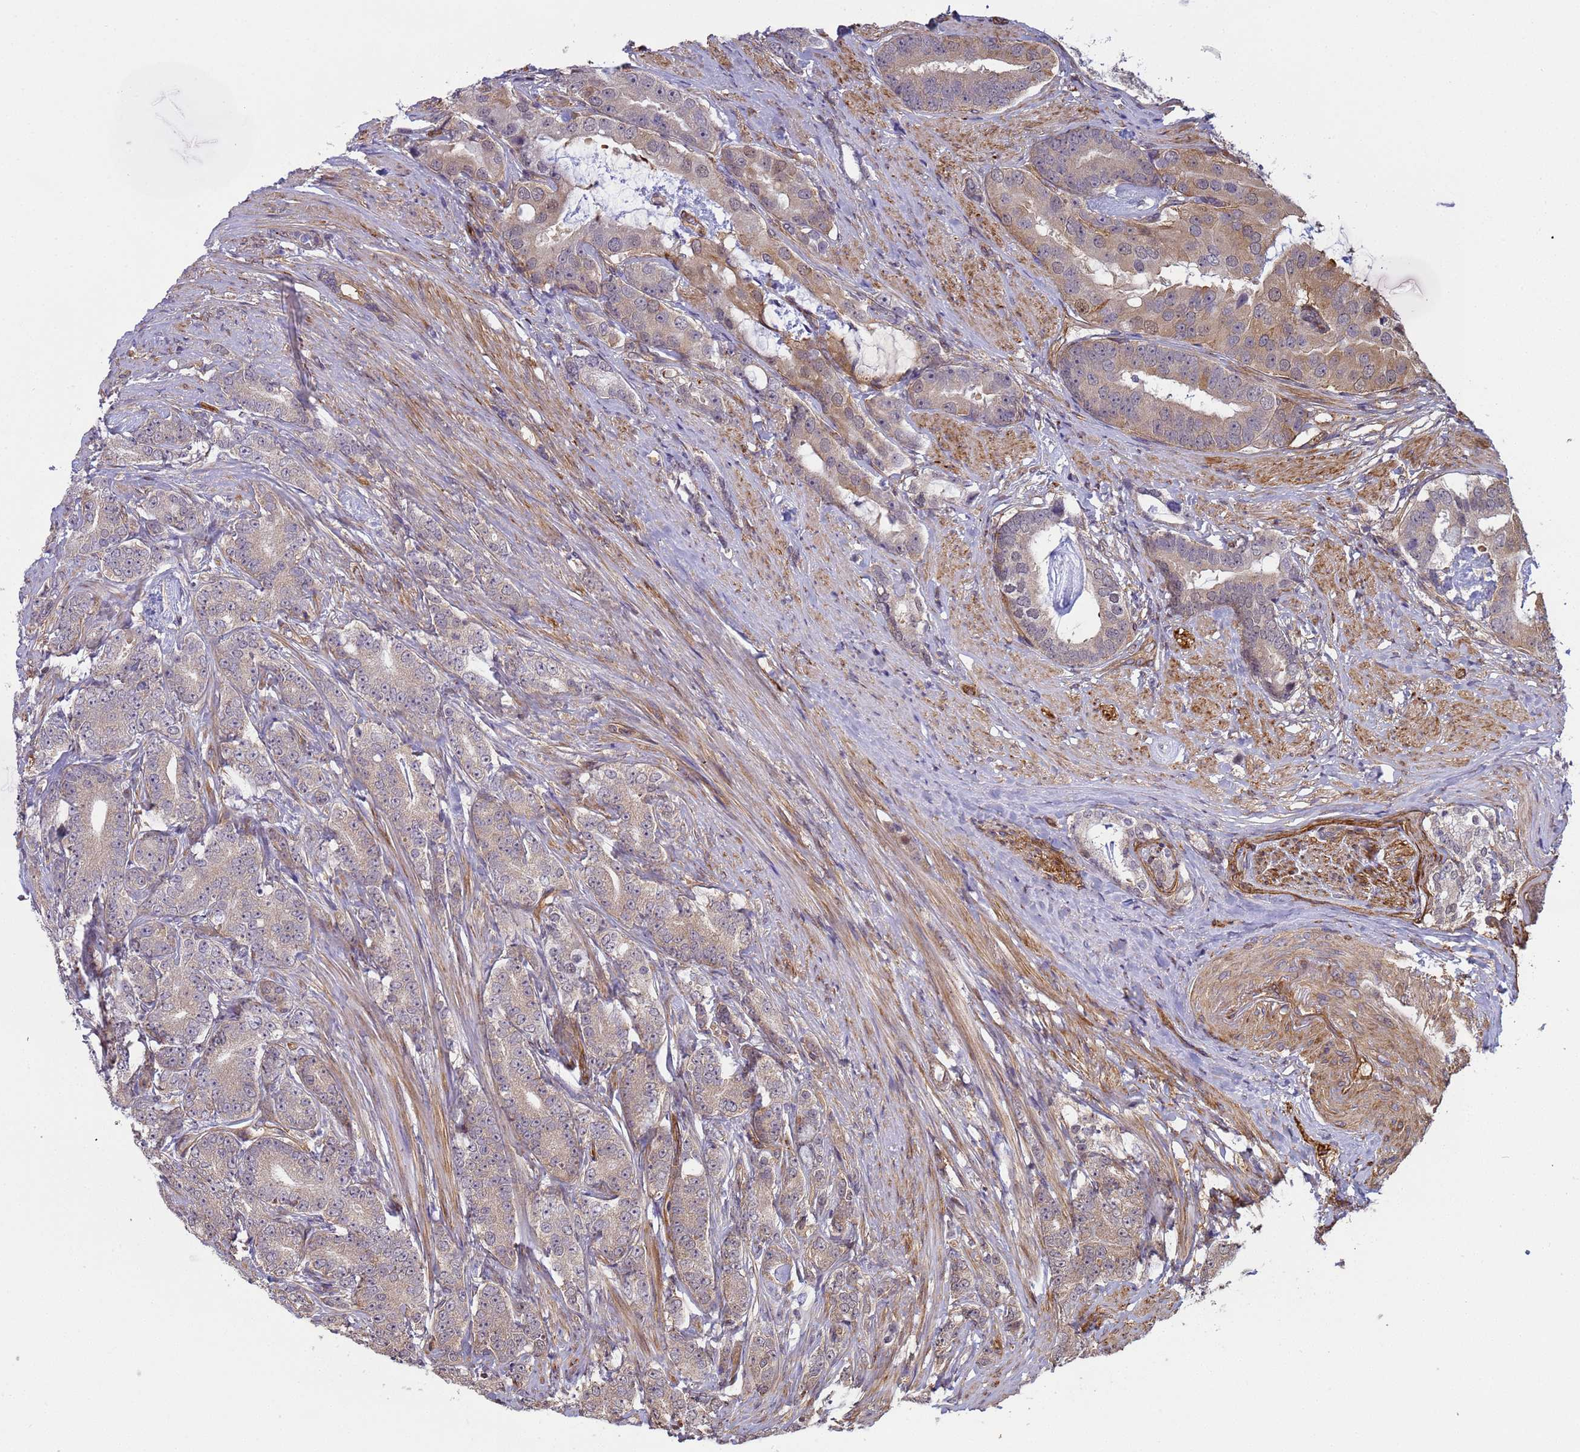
{"staining": {"intensity": "weak", "quantity": "25%-75%", "location": "cytoplasmic/membranous"}, "tissue": "prostate cancer", "cell_type": "Tumor cells", "image_type": "cancer", "snomed": [{"axis": "morphology", "description": "Adenocarcinoma, Low grade"}, {"axis": "topography", "description": "Prostate"}], "caption": "Immunohistochemistry staining of adenocarcinoma (low-grade) (prostate), which shows low levels of weak cytoplasmic/membranous expression in about 25%-75% of tumor cells indicating weak cytoplasmic/membranous protein positivity. The staining was performed using DAB (brown) for protein detection and nuclei were counterstained in hematoxylin (blue).", "gene": "ITGB4", "patient": {"sex": "male", "age": 71}}